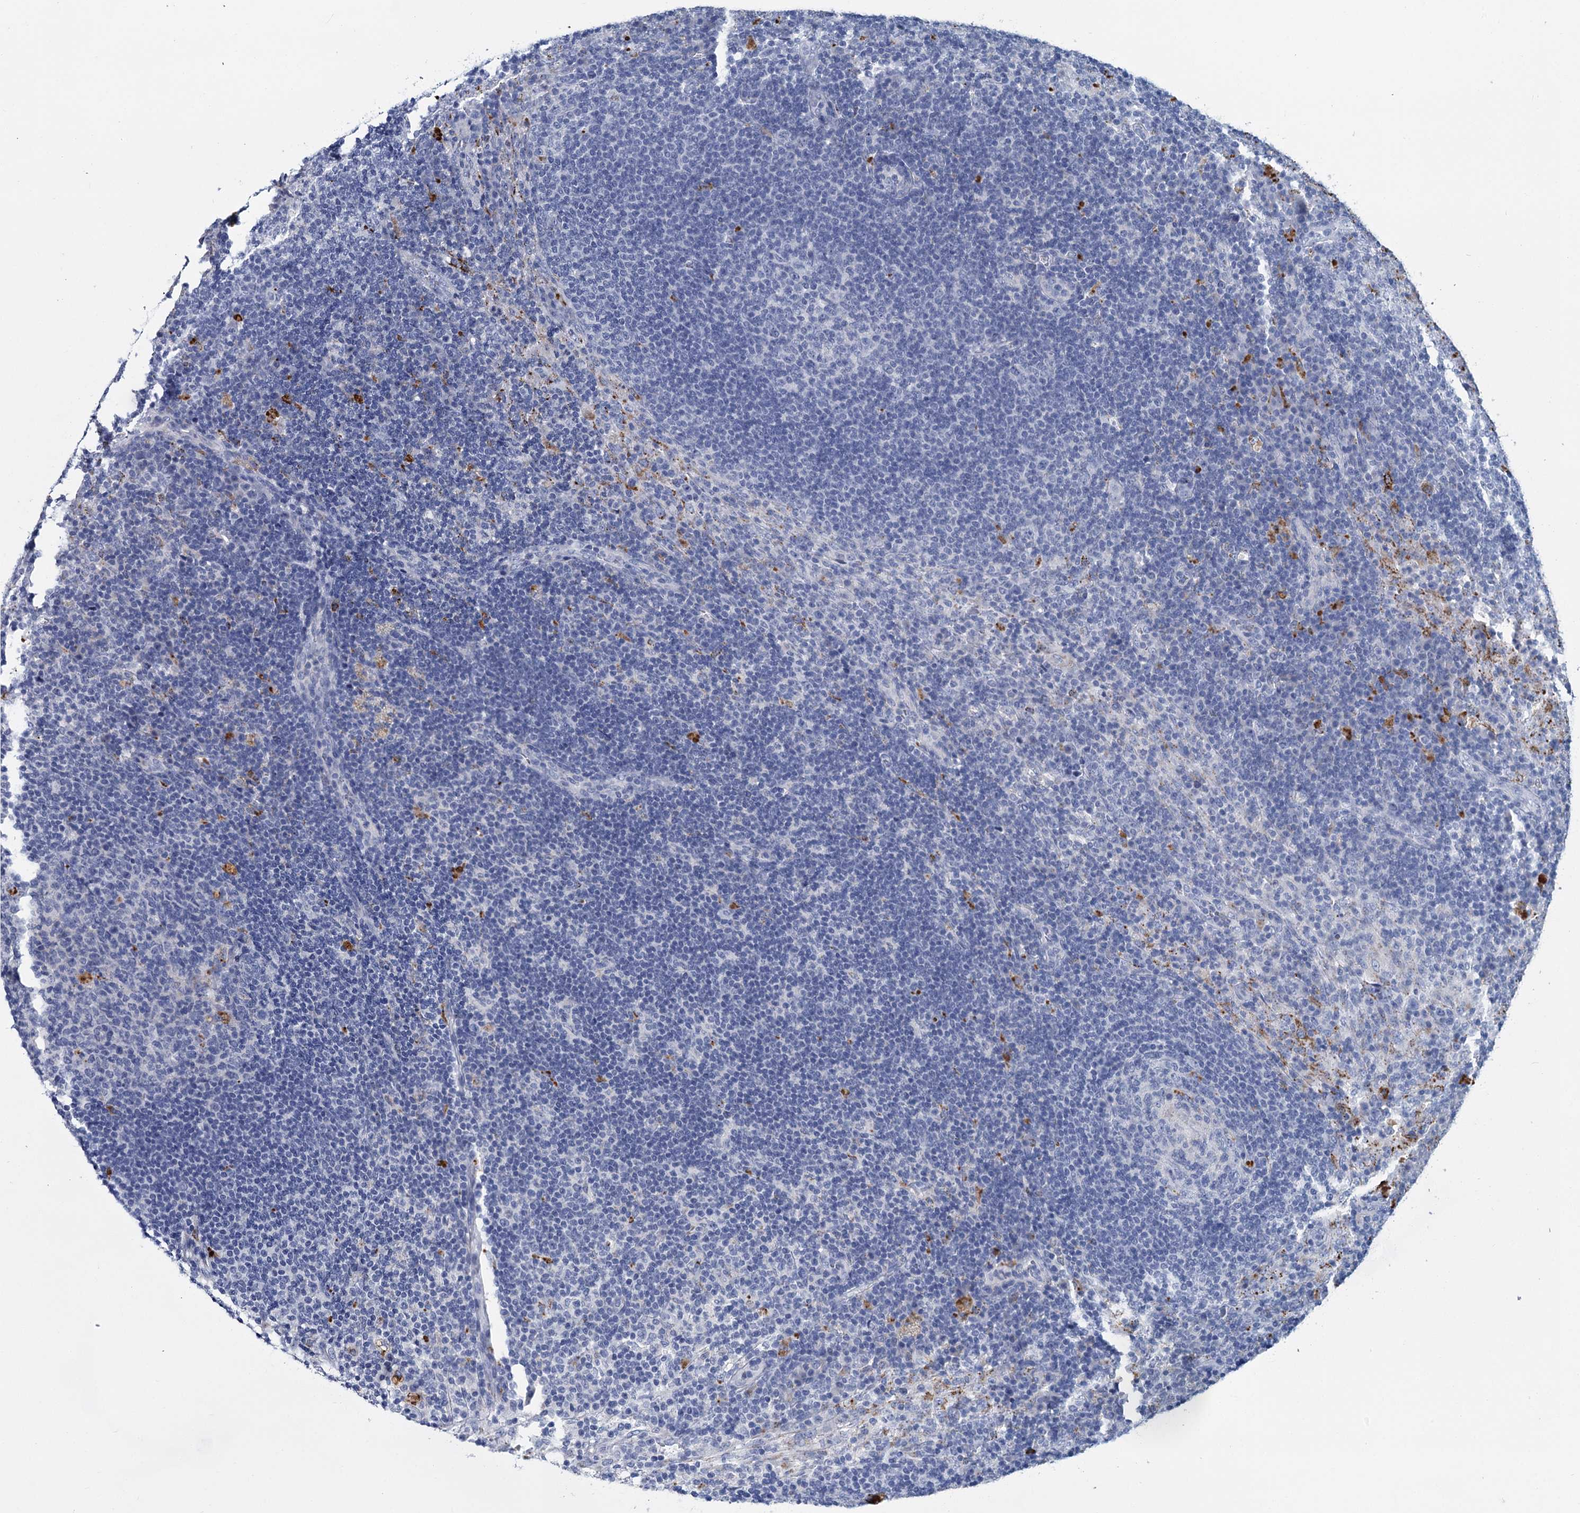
{"staining": {"intensity": "negative", "quantity": "none", "location": "none"}, "tissue": "lymph node", "cell_type": "Germinal center cells", "image_type": "normal", "snomed": [{"axis": "morphology", "description": "Normal tissue, NOS"}, {"axis": "topography", "description": "Lymph node"}], "caption": "Immunohistochemistry photomicrograph of normal human lymph node stained for a protein (brown), which demonstrates no expression in germinal center cells. (DAB (3,3'-diaminobenzidine) immunohistochemistry visualized using brightfield microscopy, high magnification).", "gene": "METTL7B", "patient": {"sex": "female", "age": 70}}